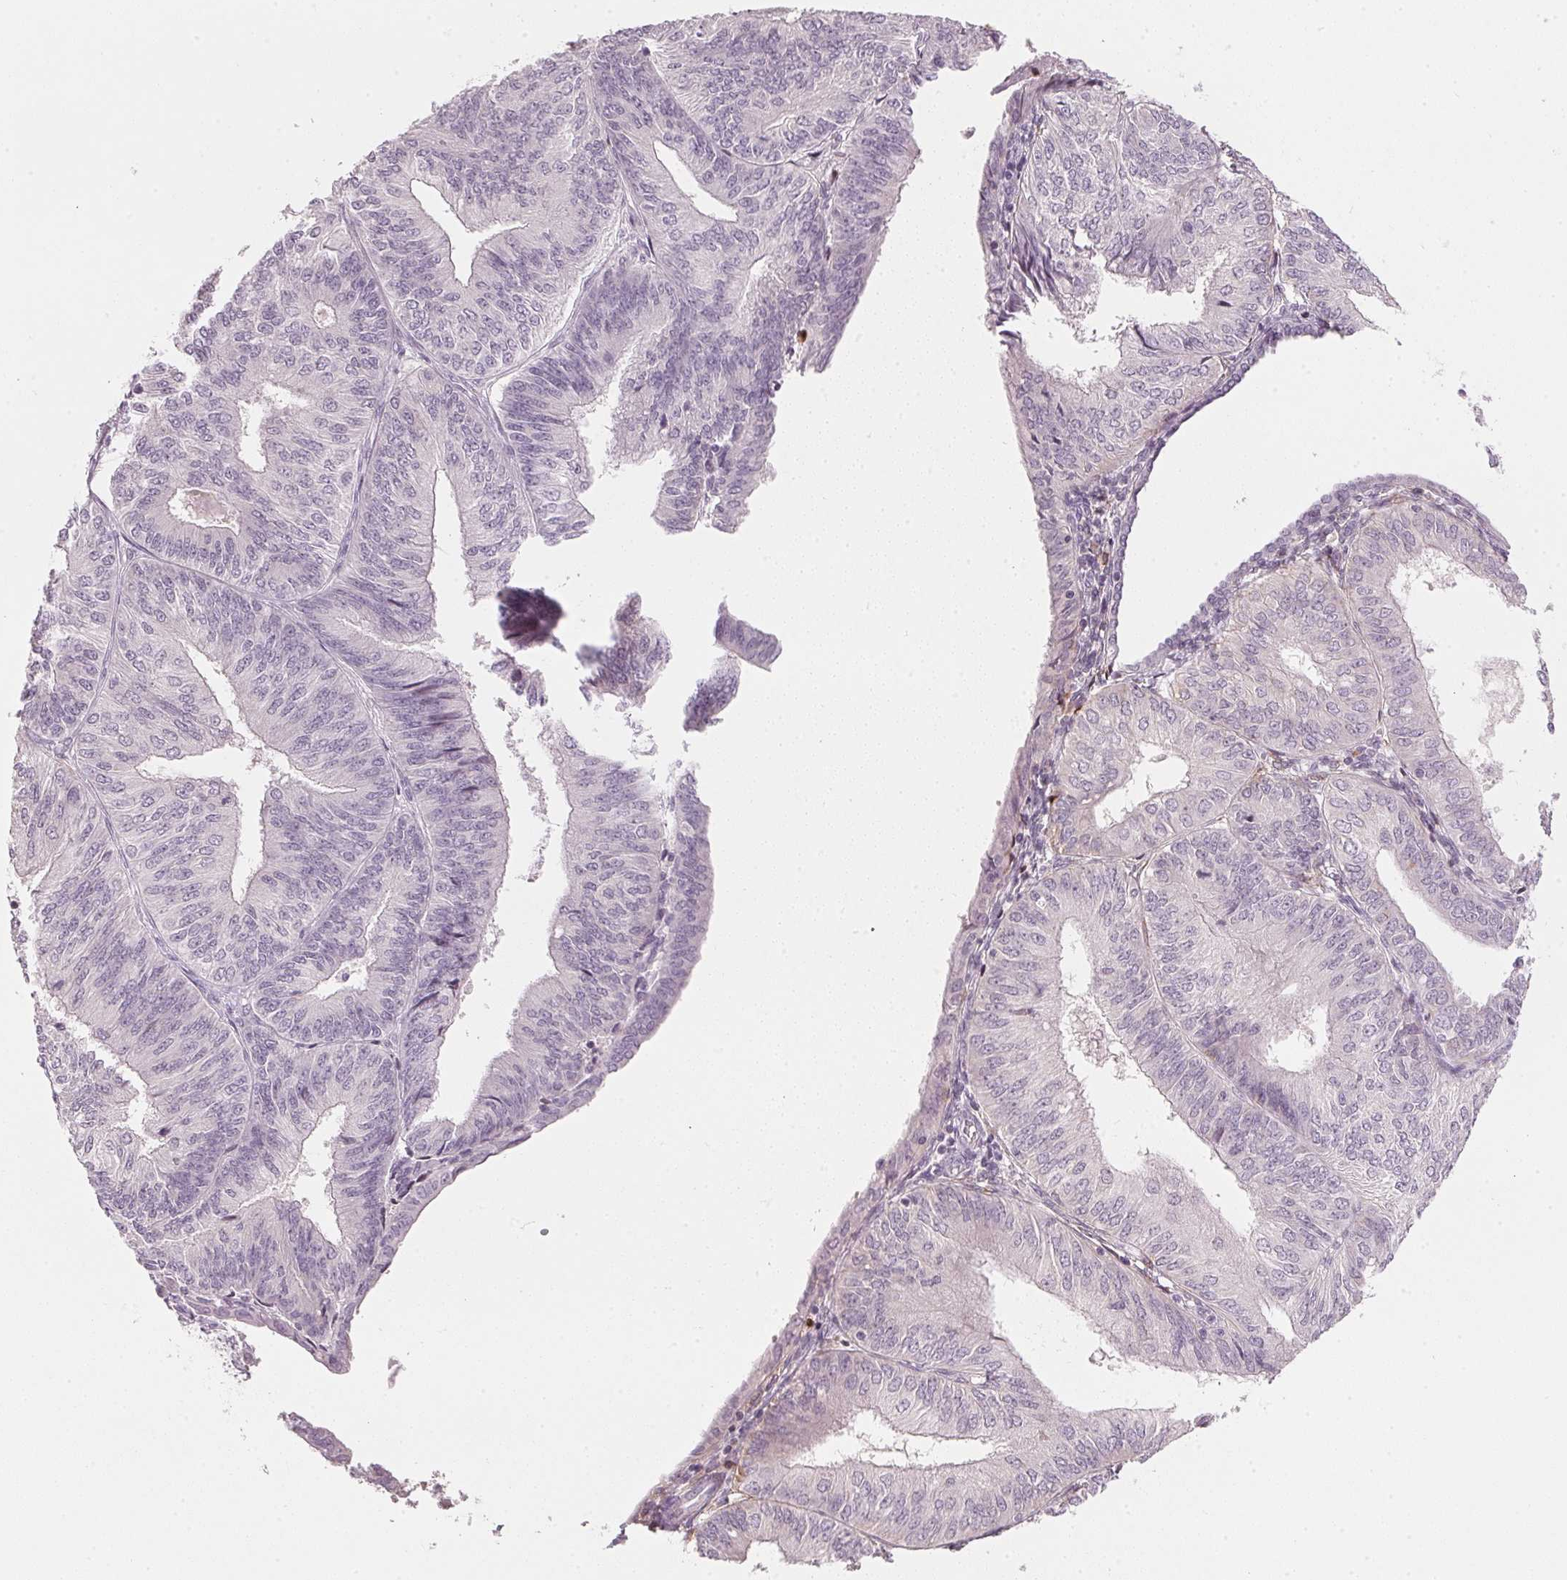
{"staining": {"intensity": "negative", "quantity": "none", "location": "none"}, "tissue": "endometrial cancer", "cell_type": "Tumor cells", "image_type": "cancer", "snomed": [{"axis": "morphology", "description": "Adenocarcinoma, NOS"}, {"axis": "topography", "description": "Endometrium"}], "caption": "Protein analysis of endometrial cancer (adenocarcinoma) reveals no significant staining in tumor cells.", "gene": "SFRP4", "patient": {"sex": "female", "age": 58}}